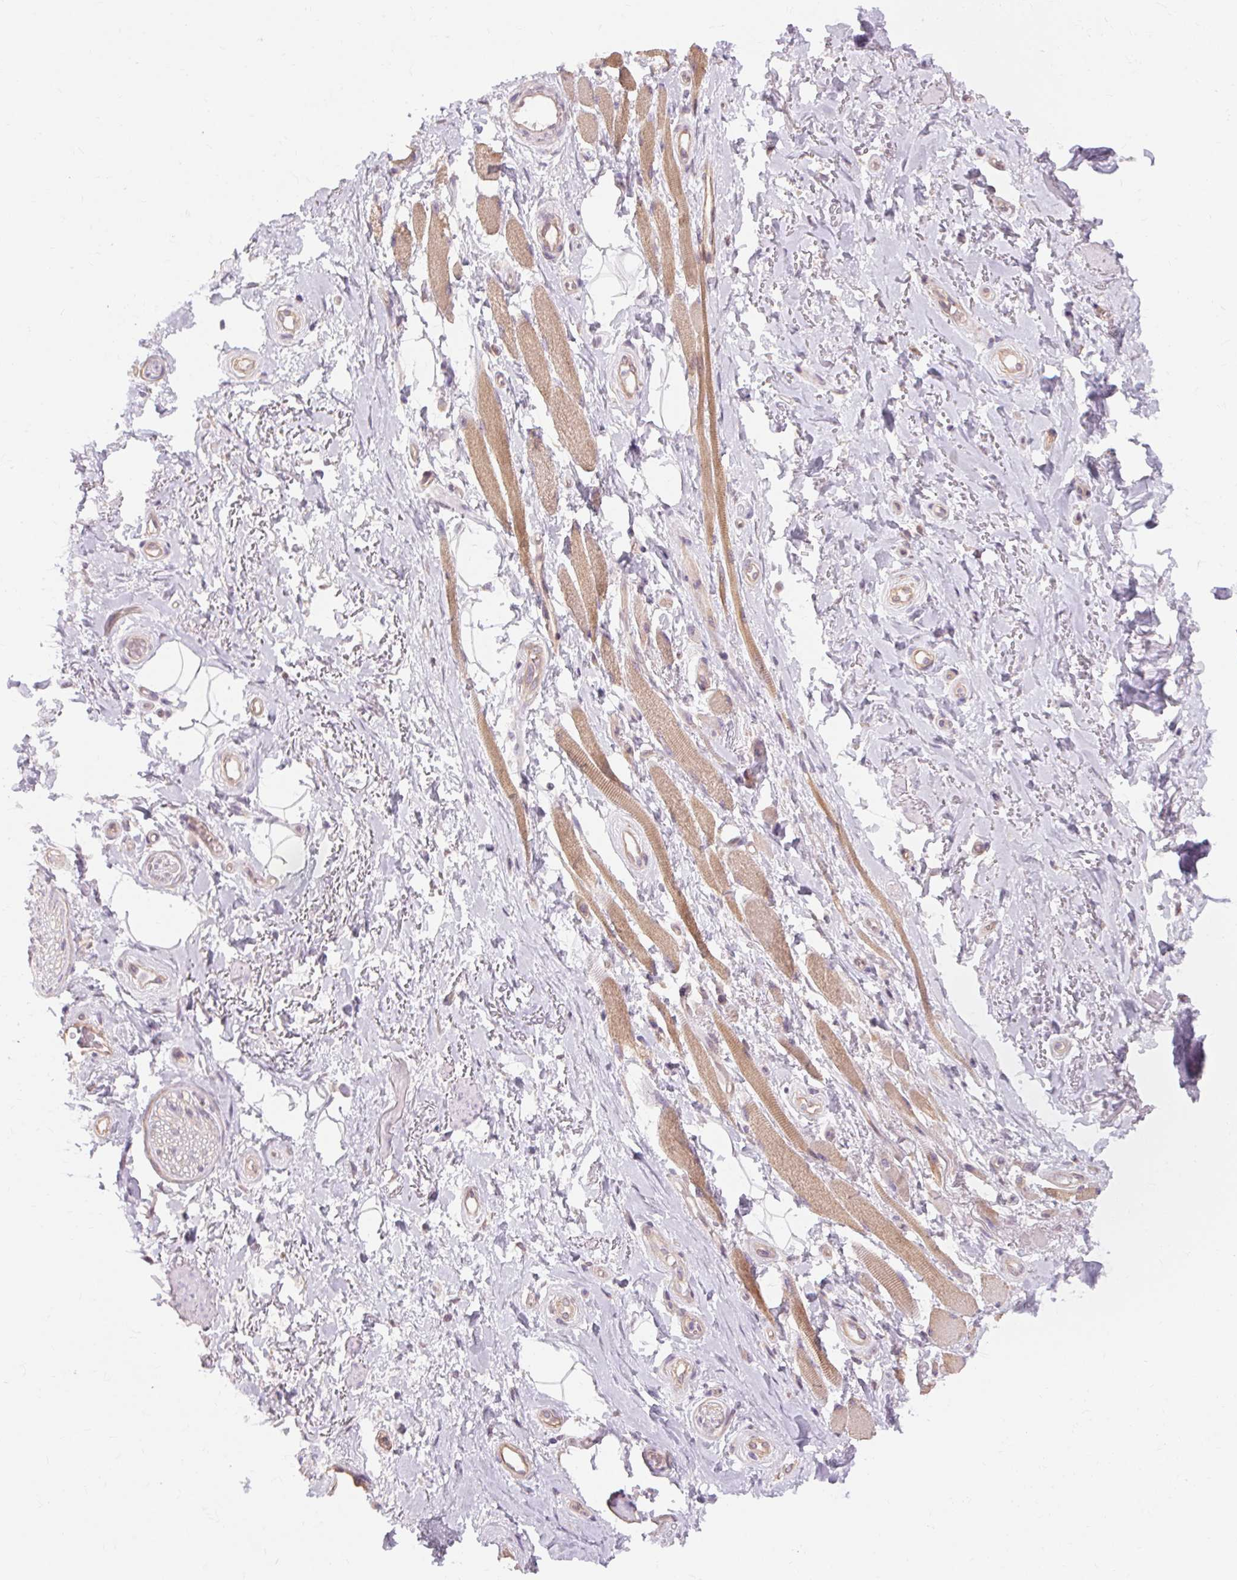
{"staining": {"intensity": "negative", "quantity": "none", "location": "none"}, "tissue": "adipose tissue", "cell_type": "Adipocytes", "image_type": "normal", "snomed": [{"axis": "morphology", "description": "Normal tissue, NOS"}, {"axis": "topography", "description": "Anal"}, {"axis": "topography", "description": "Peripheral nerve tissue"}], "caption": "The immunohistochemistry (IHC) image has no significant staining in adipocytes of adipose tissue. (Brightfield microscopy of DAB (3,3'-diaminobenzidine) IHC at high magnification).", "gene": "TM6SF1", "patient": {"sex": "male", "age": 53}}